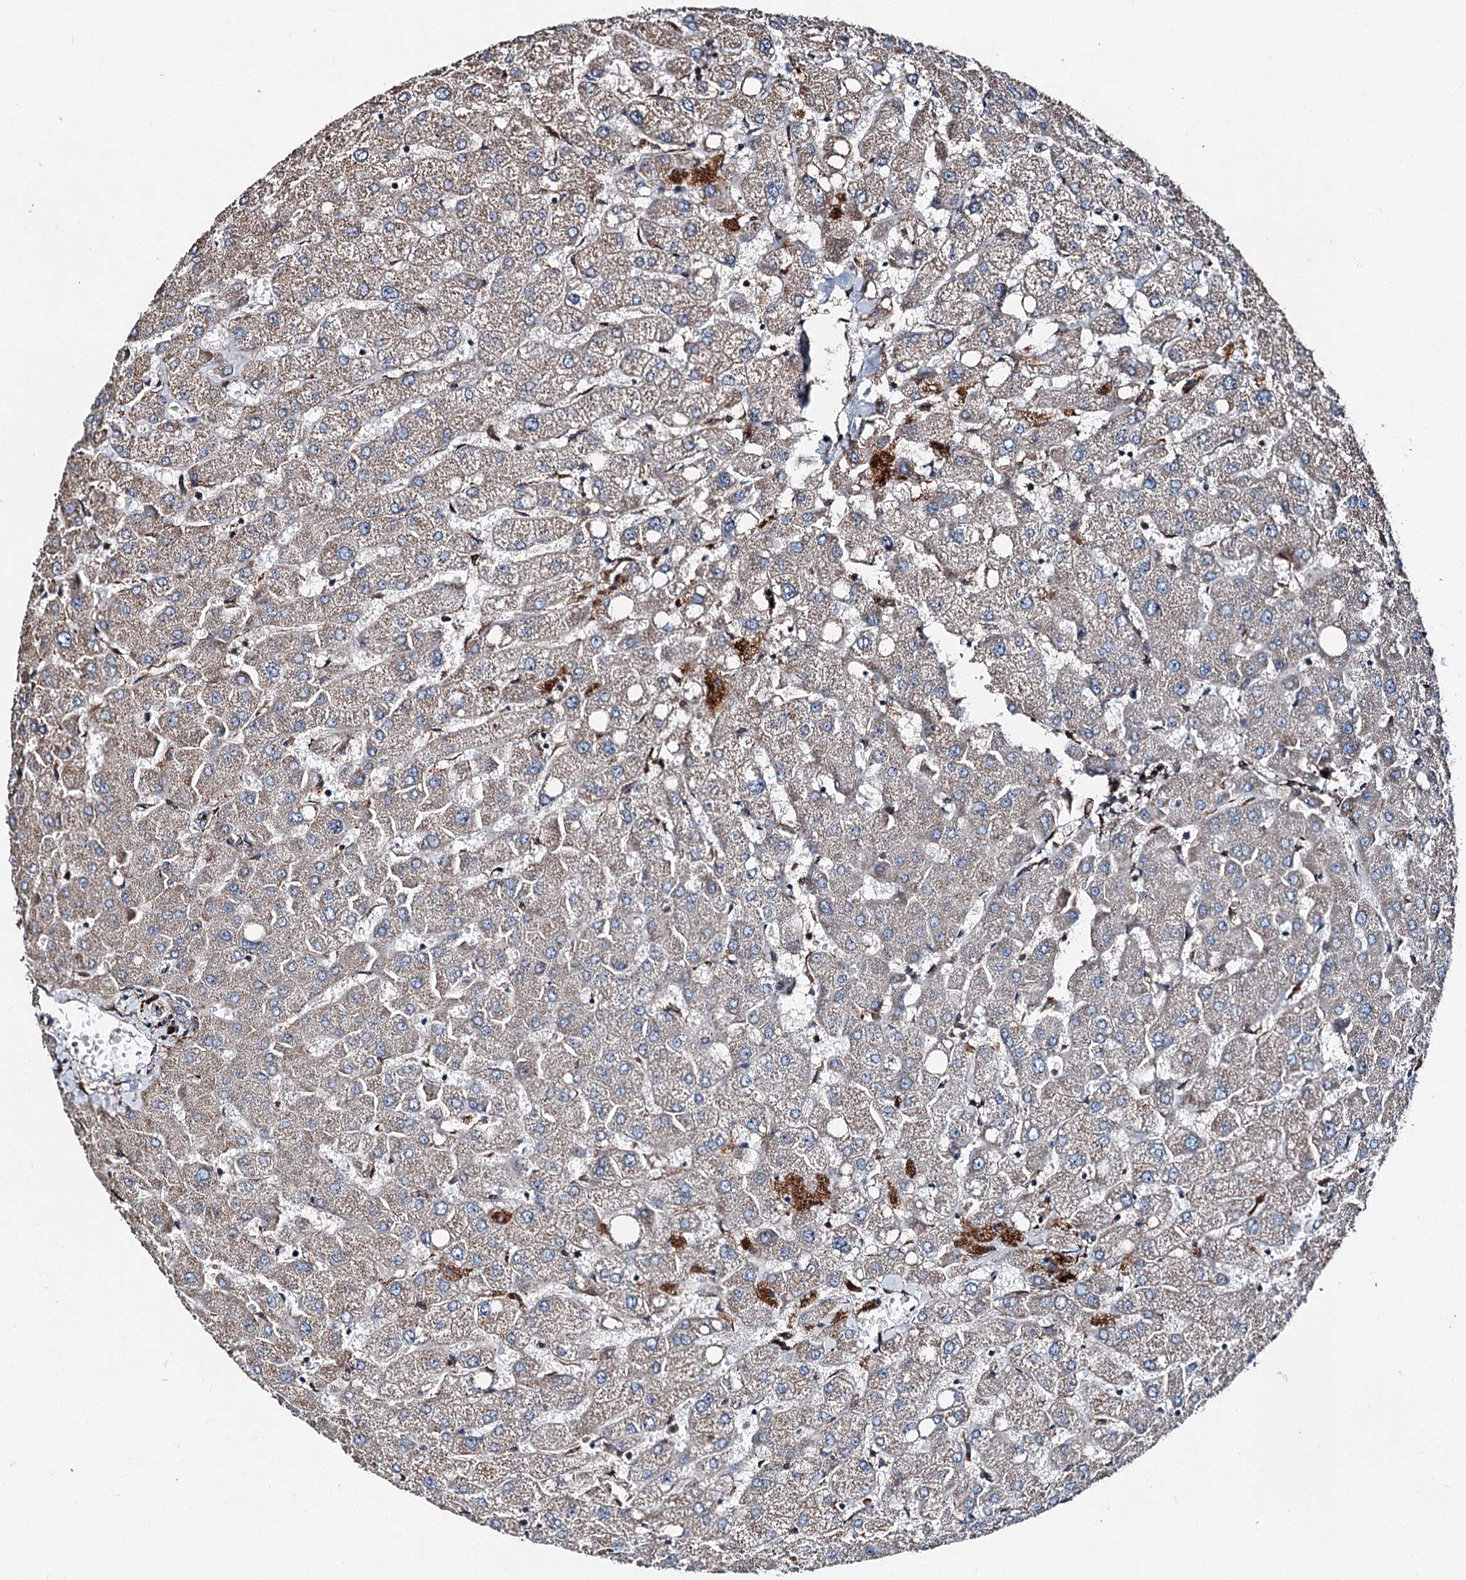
{"staining": {"intensity": "negative", "quantity": "none", "location": "none"}, "tissue": "liver", "cell_type": "Cholangiocytes", "image_type": "normal", "snomed": [{"axis": "morphology", "description": "Normal tissue, NOS"}, {"axis": "topography", "description": "Liver"}], "caption": "DAB (3,3'-diaminobenzidine) immunohistochemical staining of normal human liver displays no significant staining in cholangiocytes. (DAB (3,3'-diaminobenzidine) immunohistochemistry visualized using brightfield microscopy, high magnification).", "gene": "DDIAS", "patient": {"sex": "female", "age": 54}}